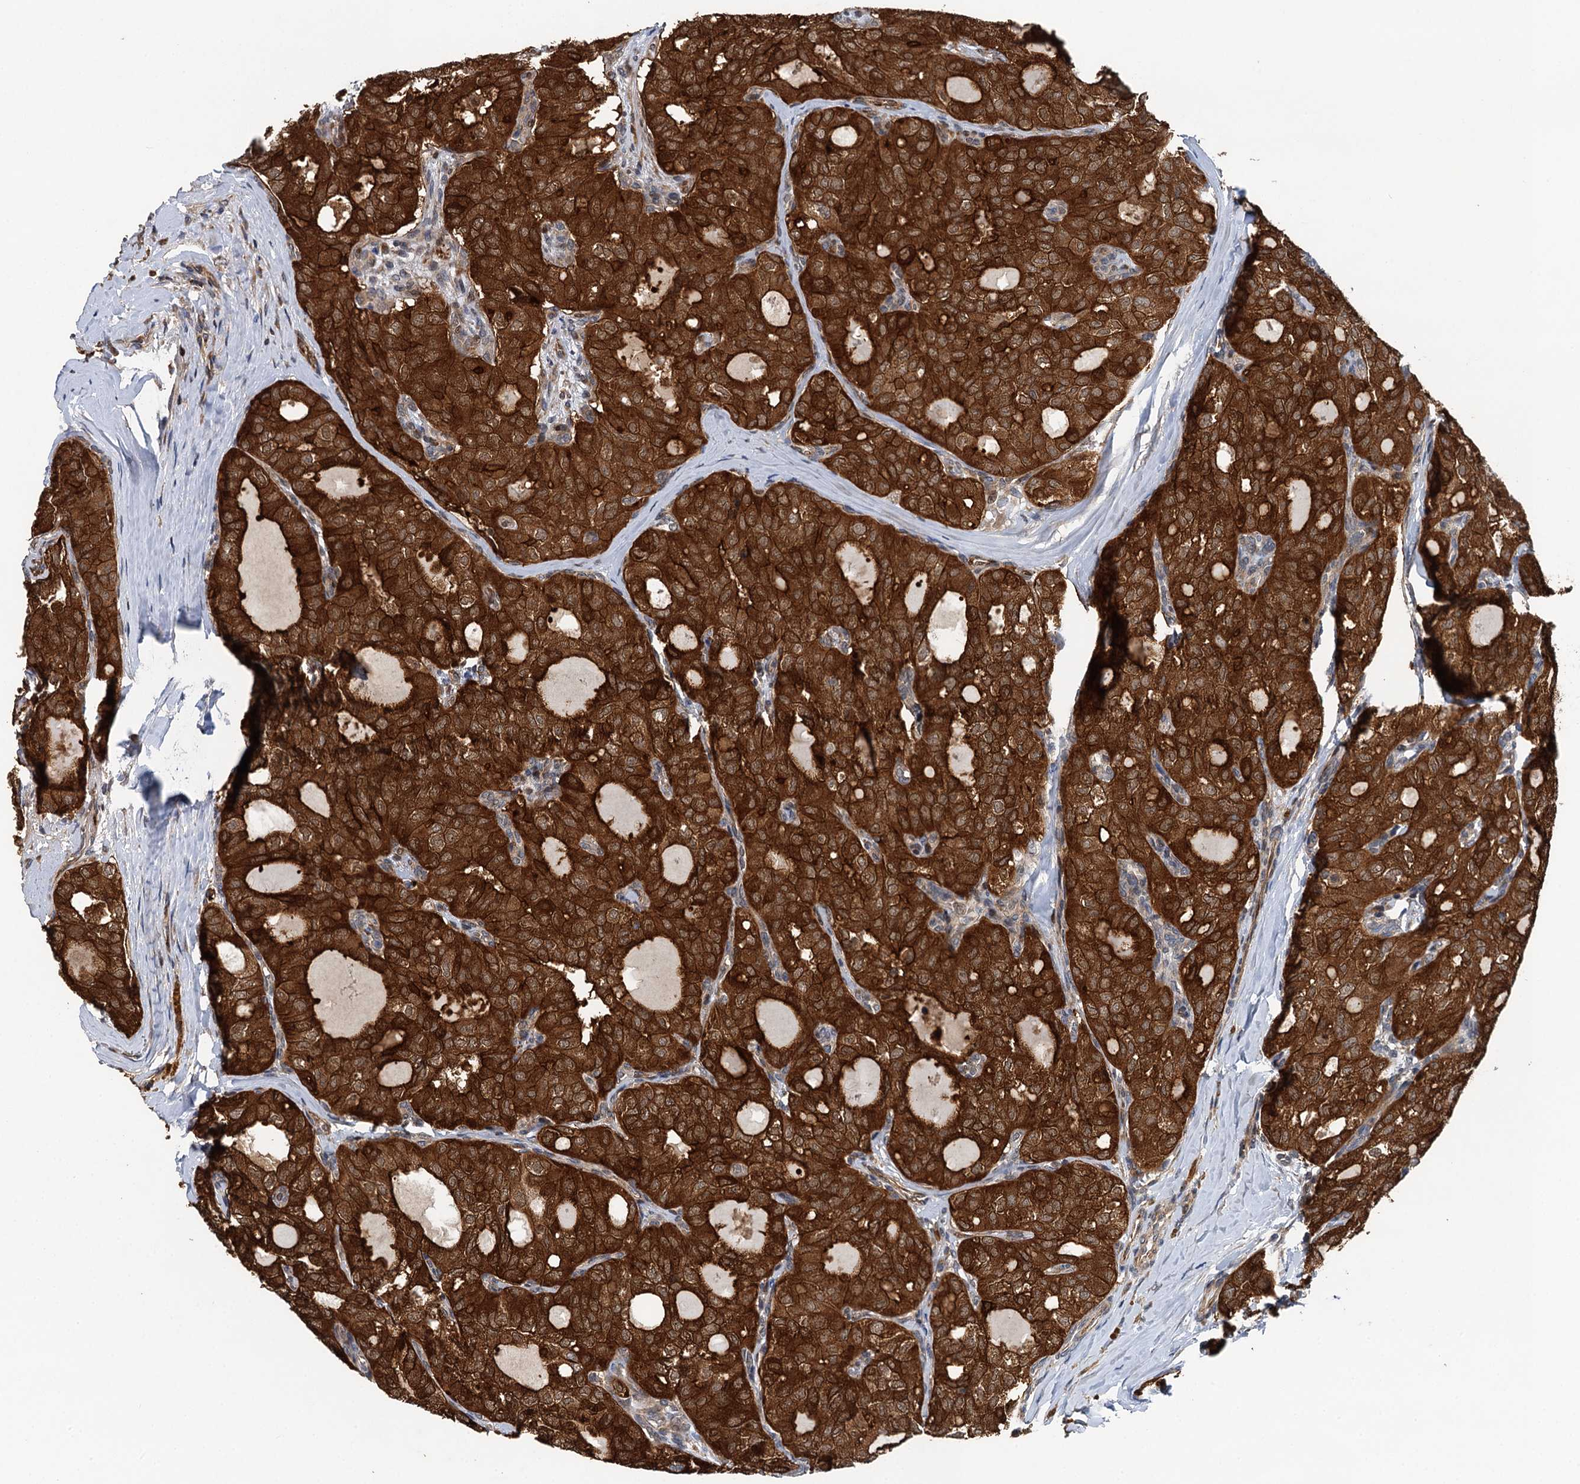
{"staining": {"intensity": "strong", "quantity": ">75%", "location": "cytoplasmic/membranous"}, "tissue": "thyroid cancer", "cell_type": "Tumor cells", "image_type": "cancer", "snomed": [{"axis": "morphology", "description": "Follicular adenoma carcinoma, NOS"}, {"axis": "topography", "description": "Thyroid gland"}], "caption": "This photomicrograph reveals immunohistochemistry staining of human follicular adenoma carcinoma (thyroid), with high strong cytoplasmic/membranous positivity in about >75% of tumor cells.", "gene": "LRRK2", "patient": {"sex": "male", "age": 75}}